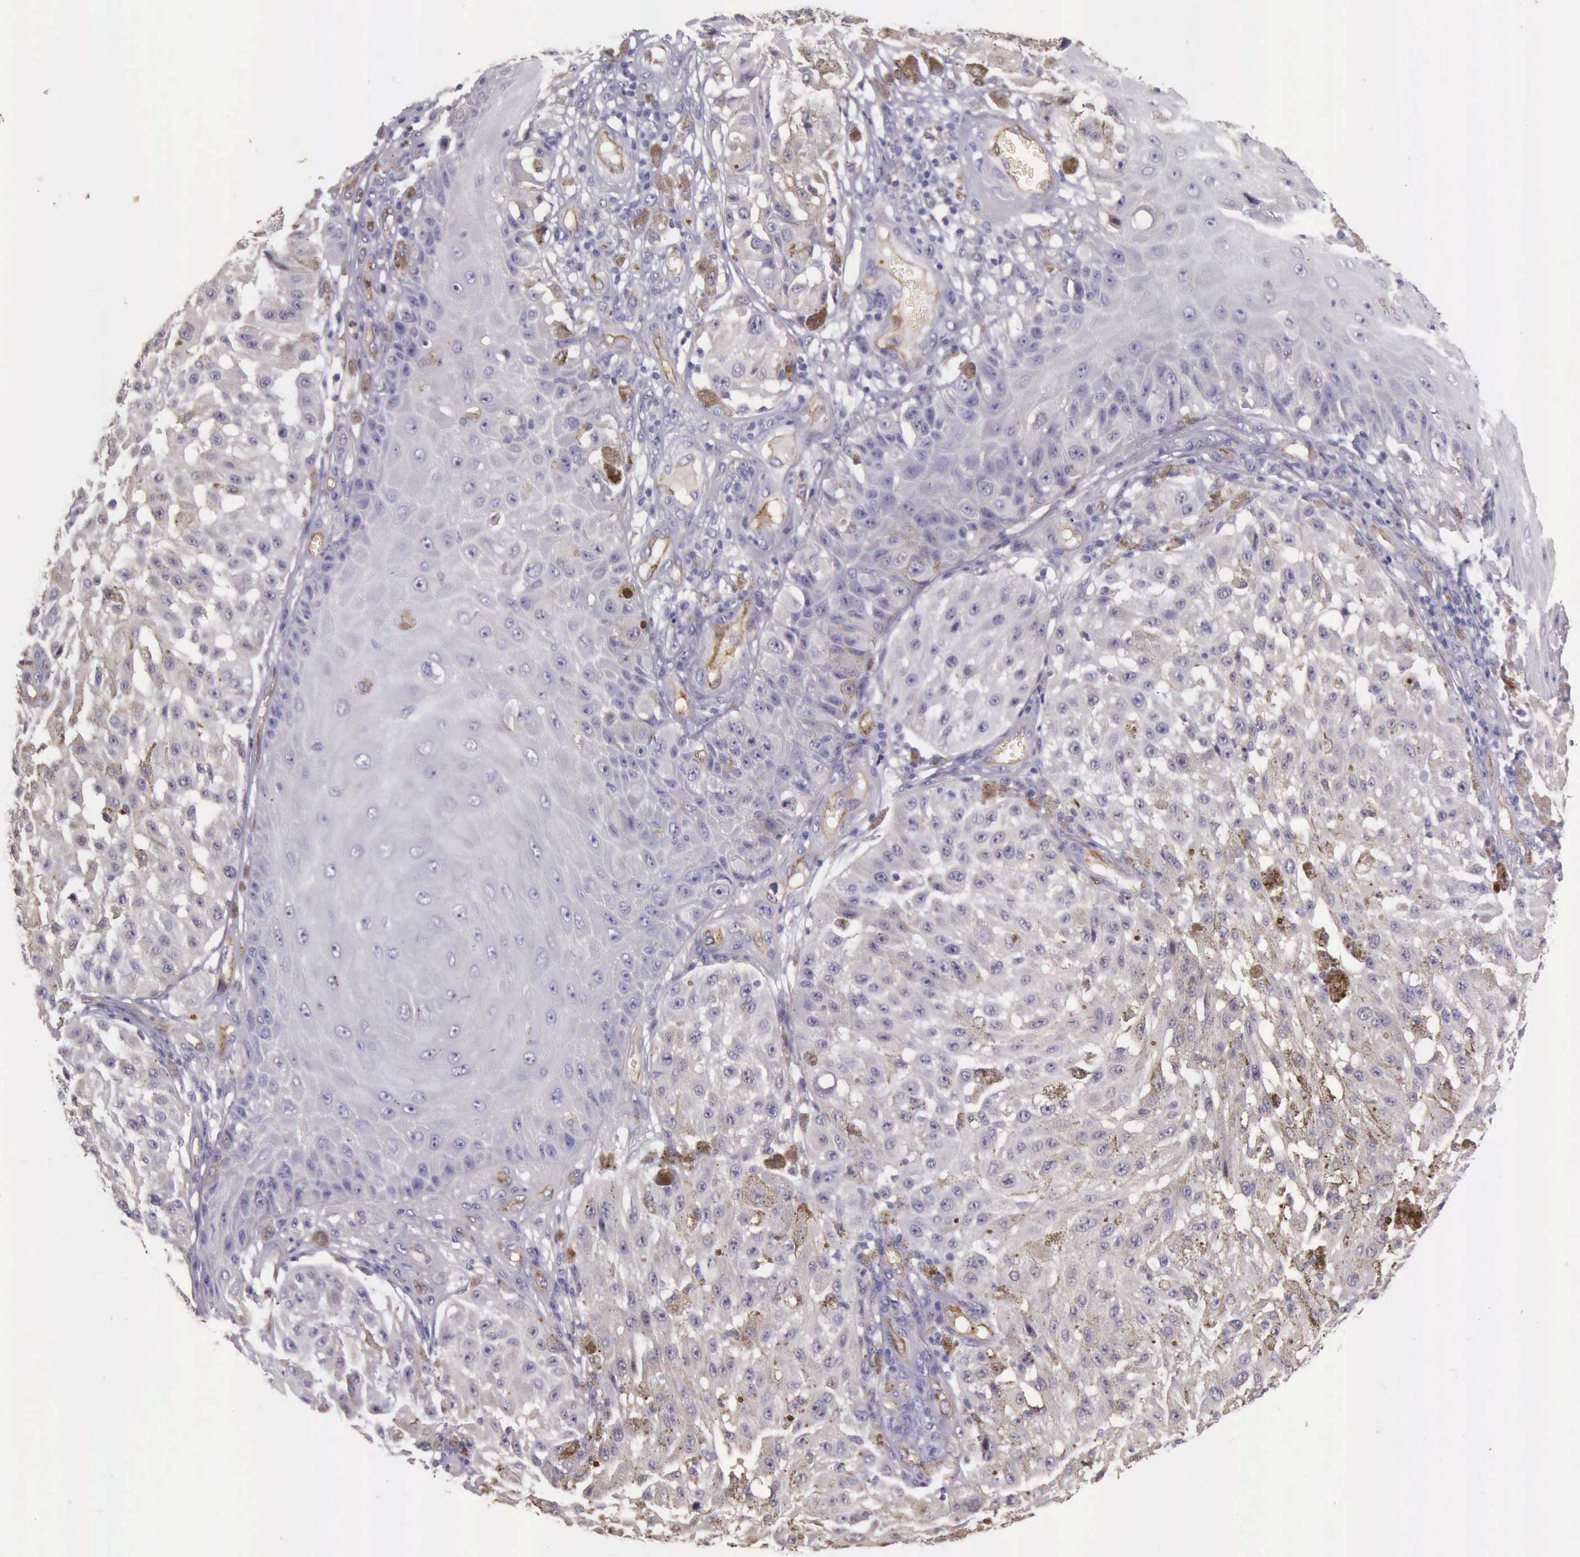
{"staining": {"intensity": "negative", "quantity": "none", "location": "none"}, "tissue": "melanoma", "cell_type": "Tumor cells", "image_type": "cancer", "snomed": [{"axis": "morphology", "description": "Malignant melanoma, NOS"}, {"axis": "topography", "description": "Skin"}], "caption": "A micrograph of melanoma stained for a protein exhibits no brown staining in tumor cells.", "gene": "TCEANC", "patient": {"sex": "female", "age": 64}}